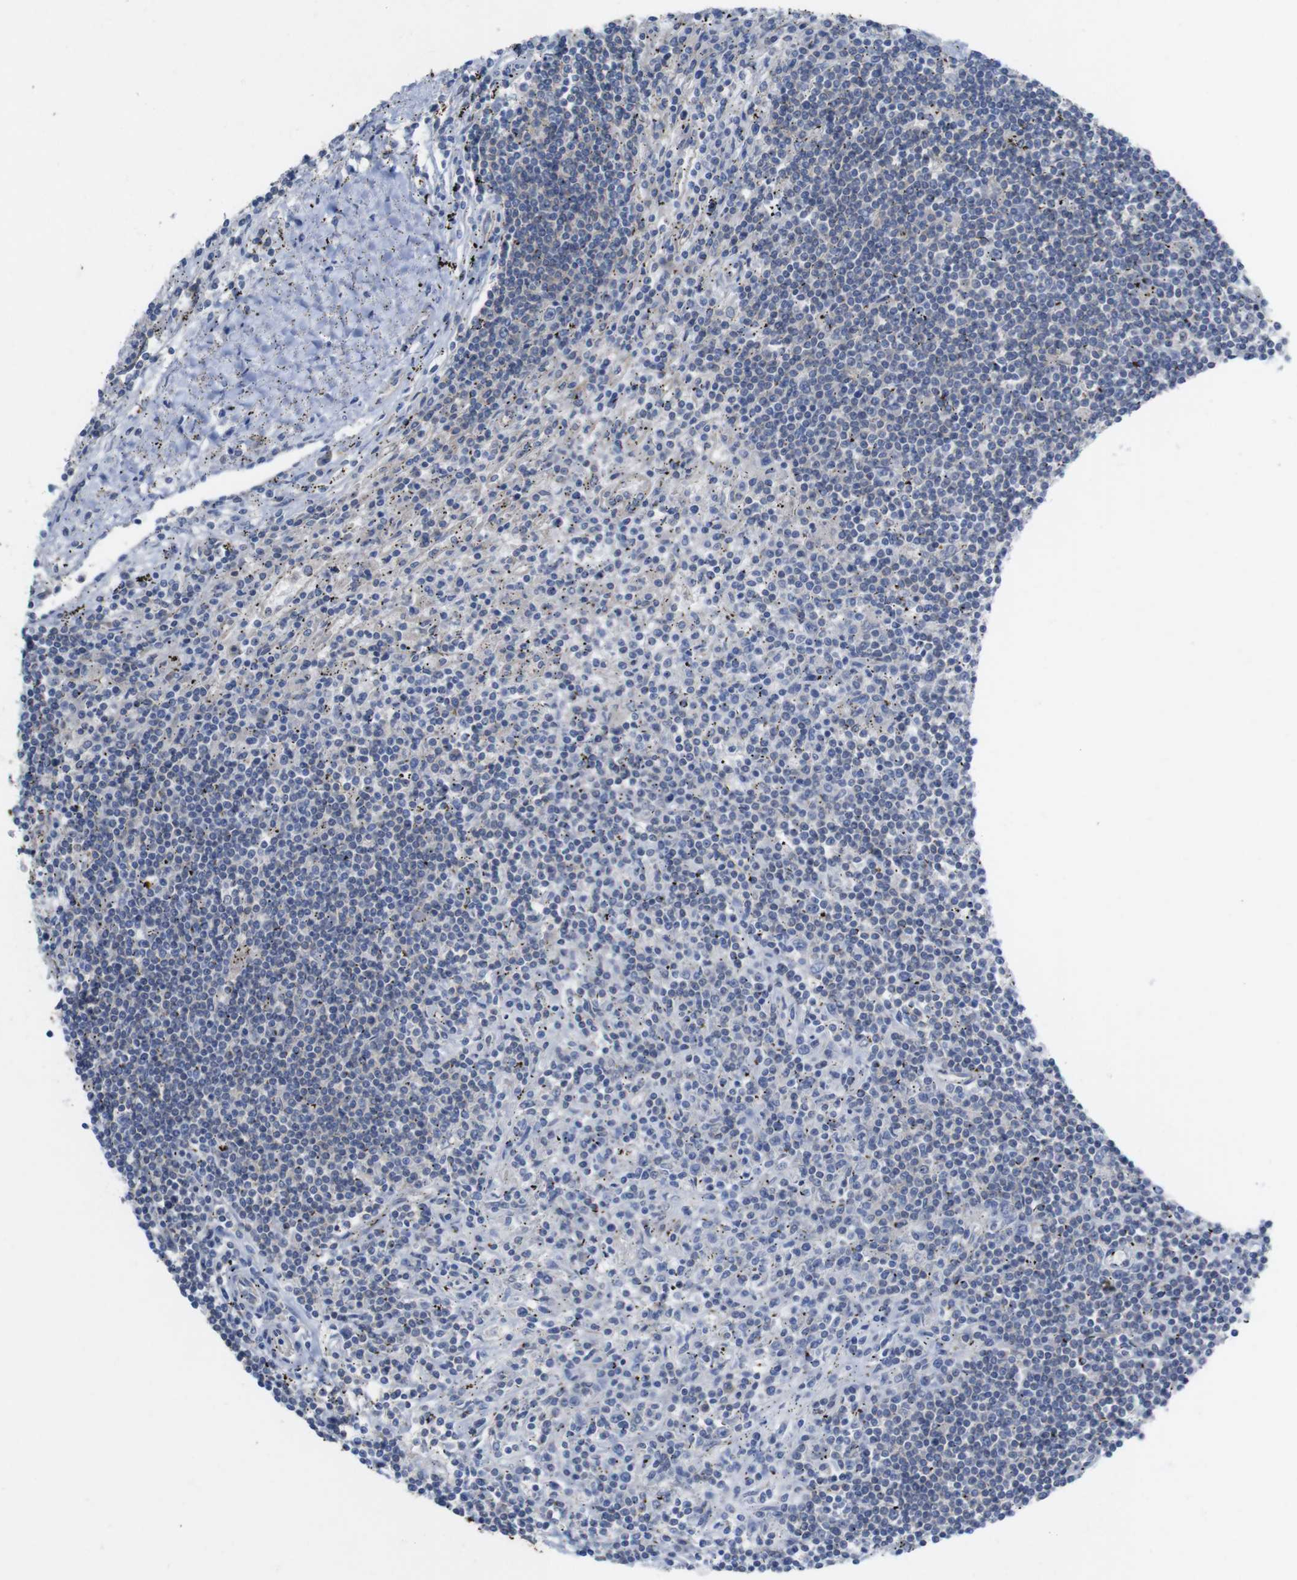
{"staining": {"intensity": "negative", "quantity": "none", "location": "none"}, "tissue": "lymphoma", "cell_type": "Tumor cells", "image_type": "cancer", "snomed": [{"axis": "morphology", "description": "Malignant lymphoma, non-Hodgkin's type, Low grade"}, {"axis": "topography", "description": "Spleen"}], "caption": "Tumor cells show no significant protein expression in lymphoma.", "gene": "KIDINS220", "patient": {"sex": "male", "age": 76}}